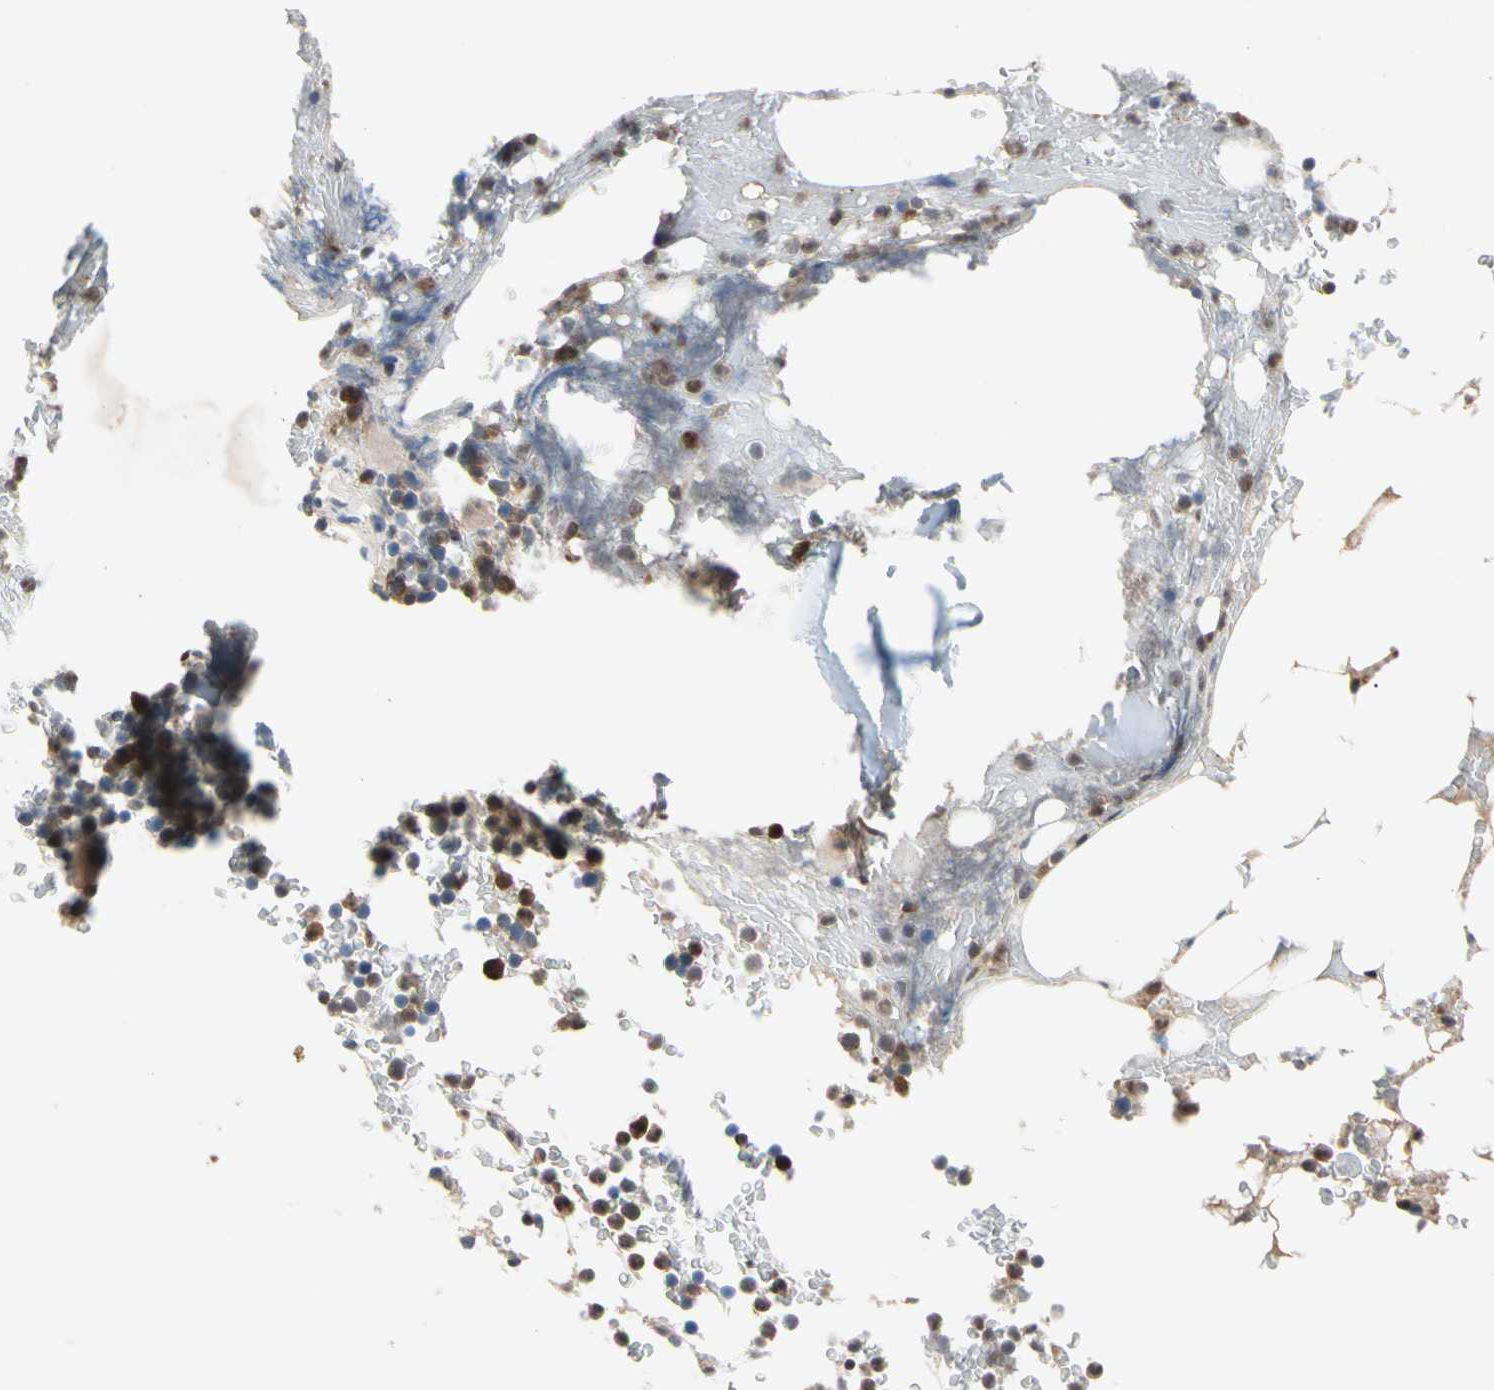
{"staining": {"intensity": "strong", "quantity": "25%-75%", "location": "cytoplasmic/membranous,nuclear"}, "tissue": "bone marrow", "cell_type": "Hematopoietic cells", "image_type": "normal", "snomed": [{"axis": "morphology", "description": "Normal tissue, NOS"}, {"axis": "topography", "description": "Bone marrow"}], "caption": "DAB (3,3'-diaminobenzidine) immunohistochemical staining of normal human bone marrow reveals strong cytoplasmic/membranous,nuclear protein expression in about 25%-75% of hematopoietic cells. The staining was performed using DAB to visualize the protein expression in brown, while the nuclei were stained in blue with hematoxylin (Magnification: 20x).", "gene": "MTHFS", "patient": {"sex": "female", "age": 66}}